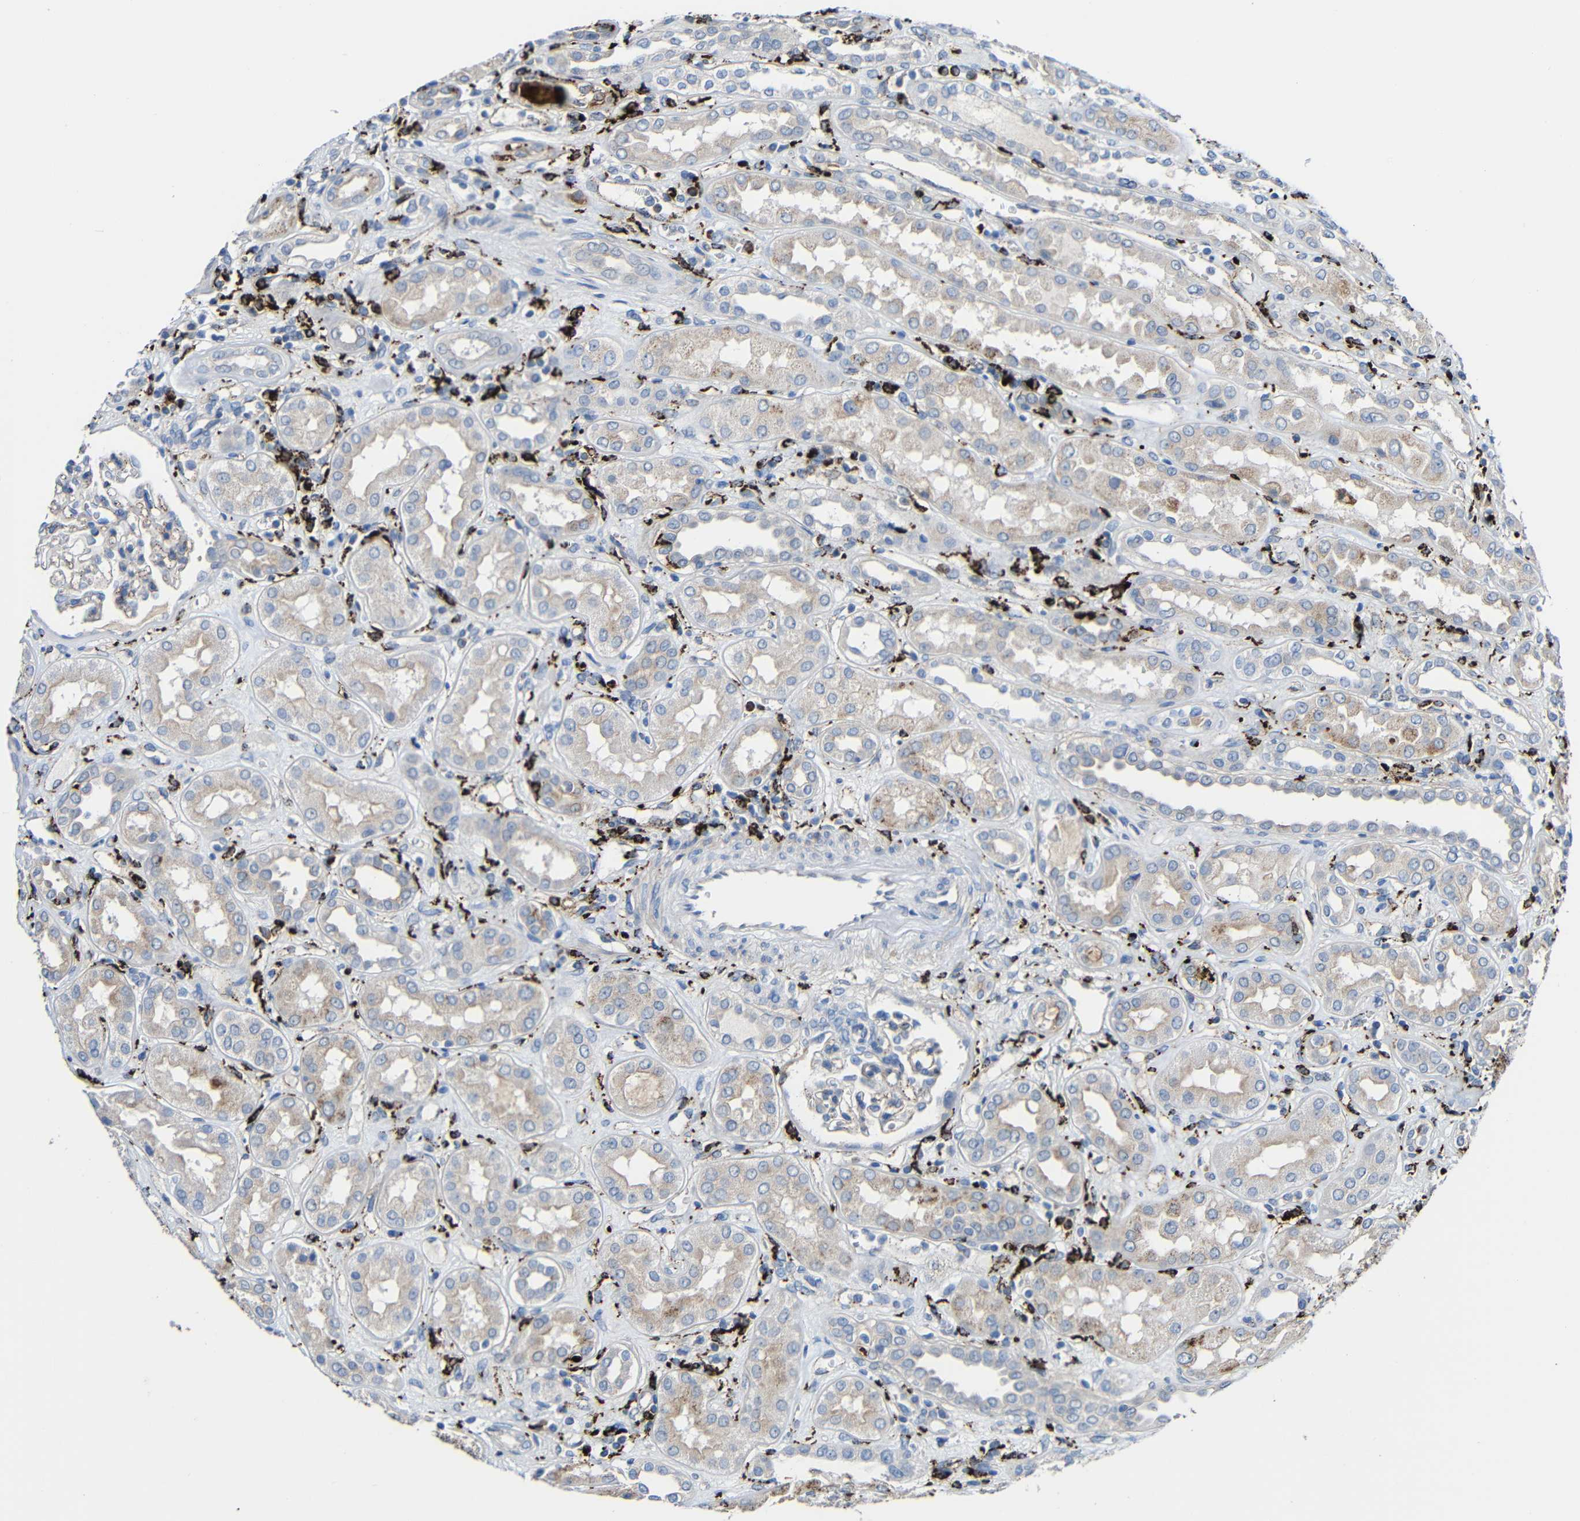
{"staining": {"intensity": "weak", "quantity": "<25%", "location": "cytoplasmic/membranous"}, "tissue": "kidney", "cell_type": "Cells in glomeruli", "image_type": "normal", "snomed": [{"axis": "morphology", "description": "Normal tissue, NOS"}, {"axis": "topography", "description": "Kidney"}], "caption": "Immunohistochemistry (IHC) histopathology image of benign kidney stained for a protein (brown), which reveals no expression in cells in glomeruli.", "gene": "HLA", "patient": {"sex": "male", "age": 59}}